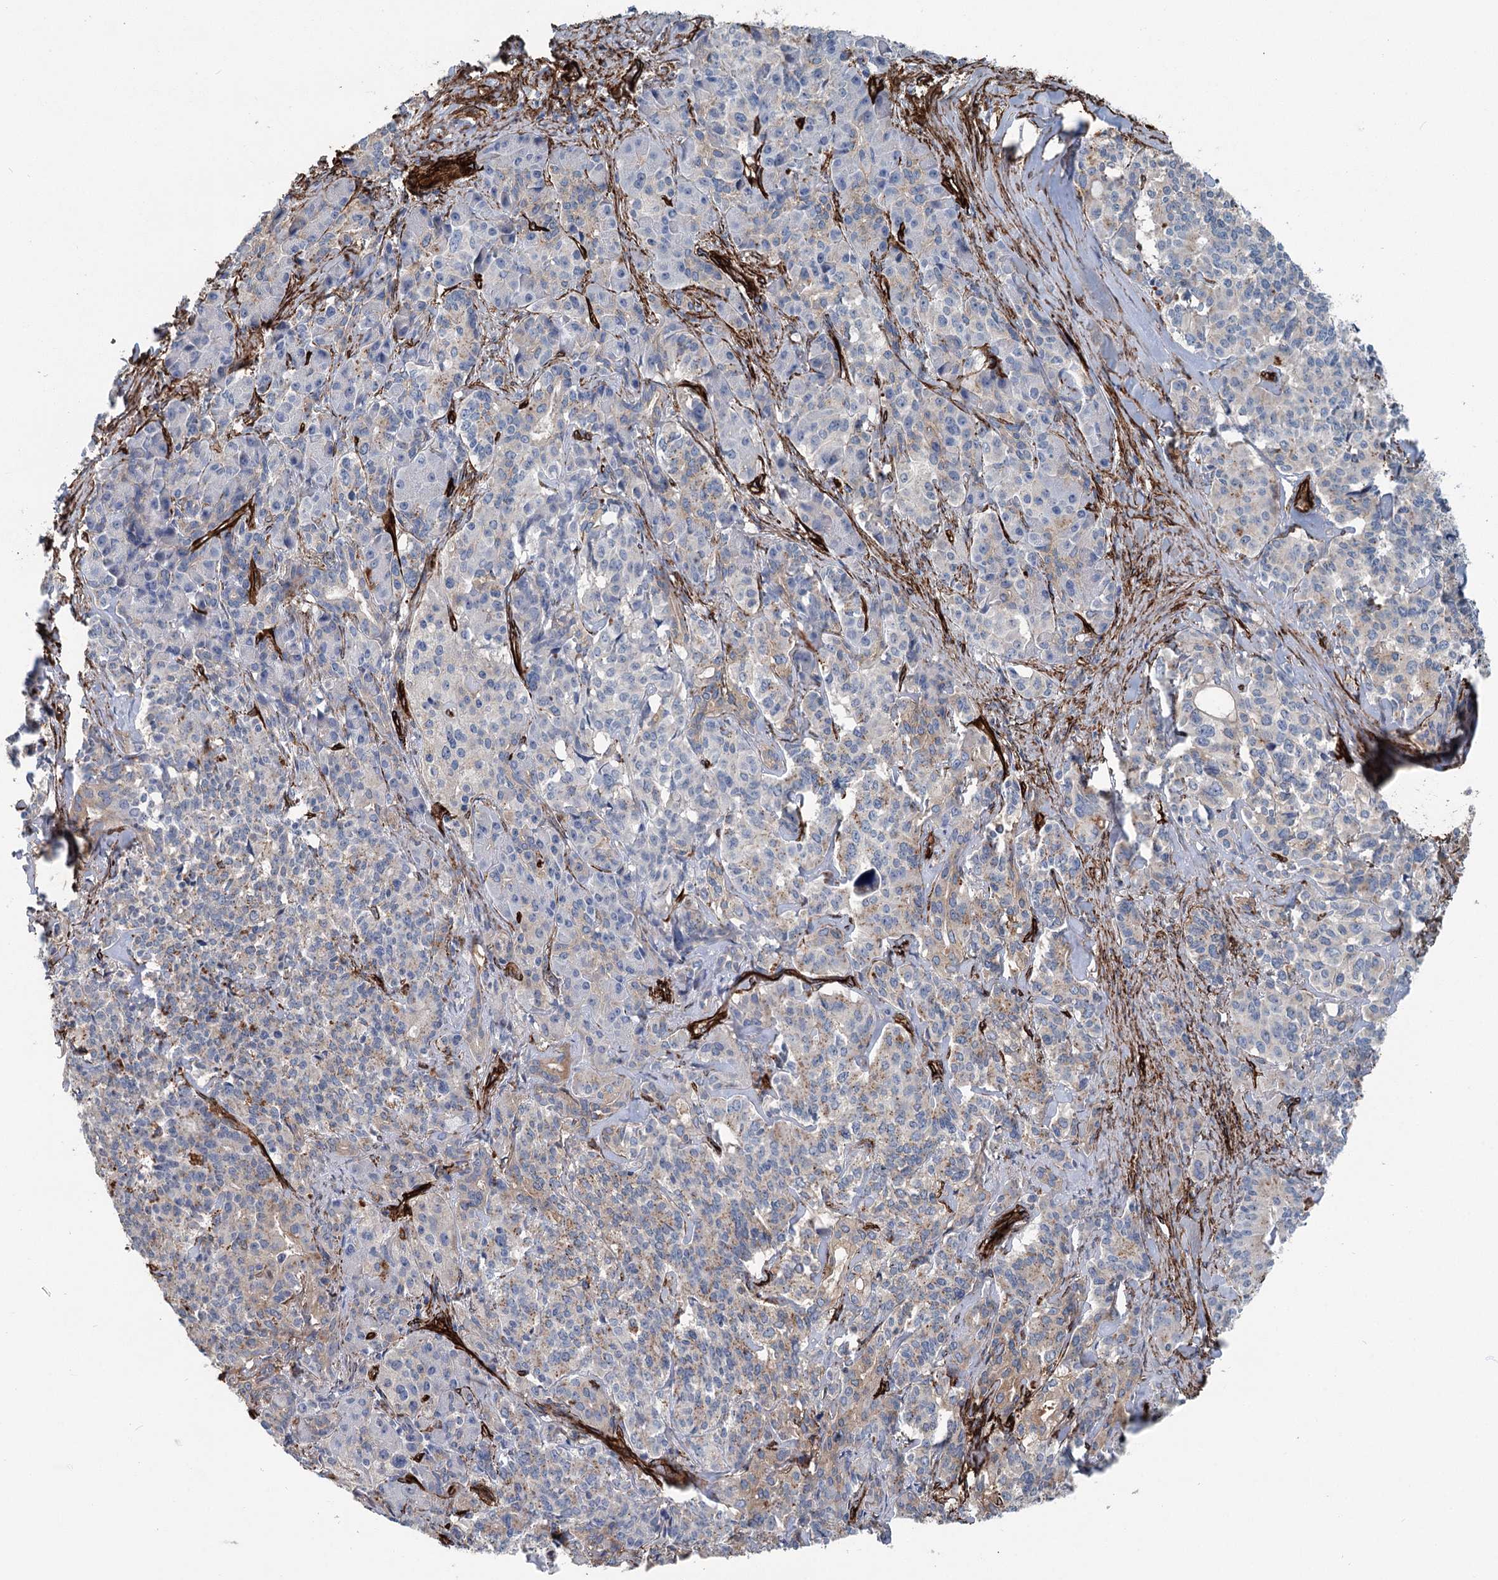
{"staining": {"intensity": "negative", "quantity": "none", "location": "none"}, "tissue": "pancreatic cancer", "cell_type": "Tumor cells", "image_type": "cancer", "snomed": [{"axis": "morphology", "description": "Adenocarcinoma, NOS"}, {"axis": "topography", "description": "Pancreas"}], "caption": "Pancreatic cancer (adenocarcinoma) was stained to show a protein in brown. There is no significant positivity in tumor cells.", "gene": "IQSEC1", "patient": {"sex": "female", "age": 74}}